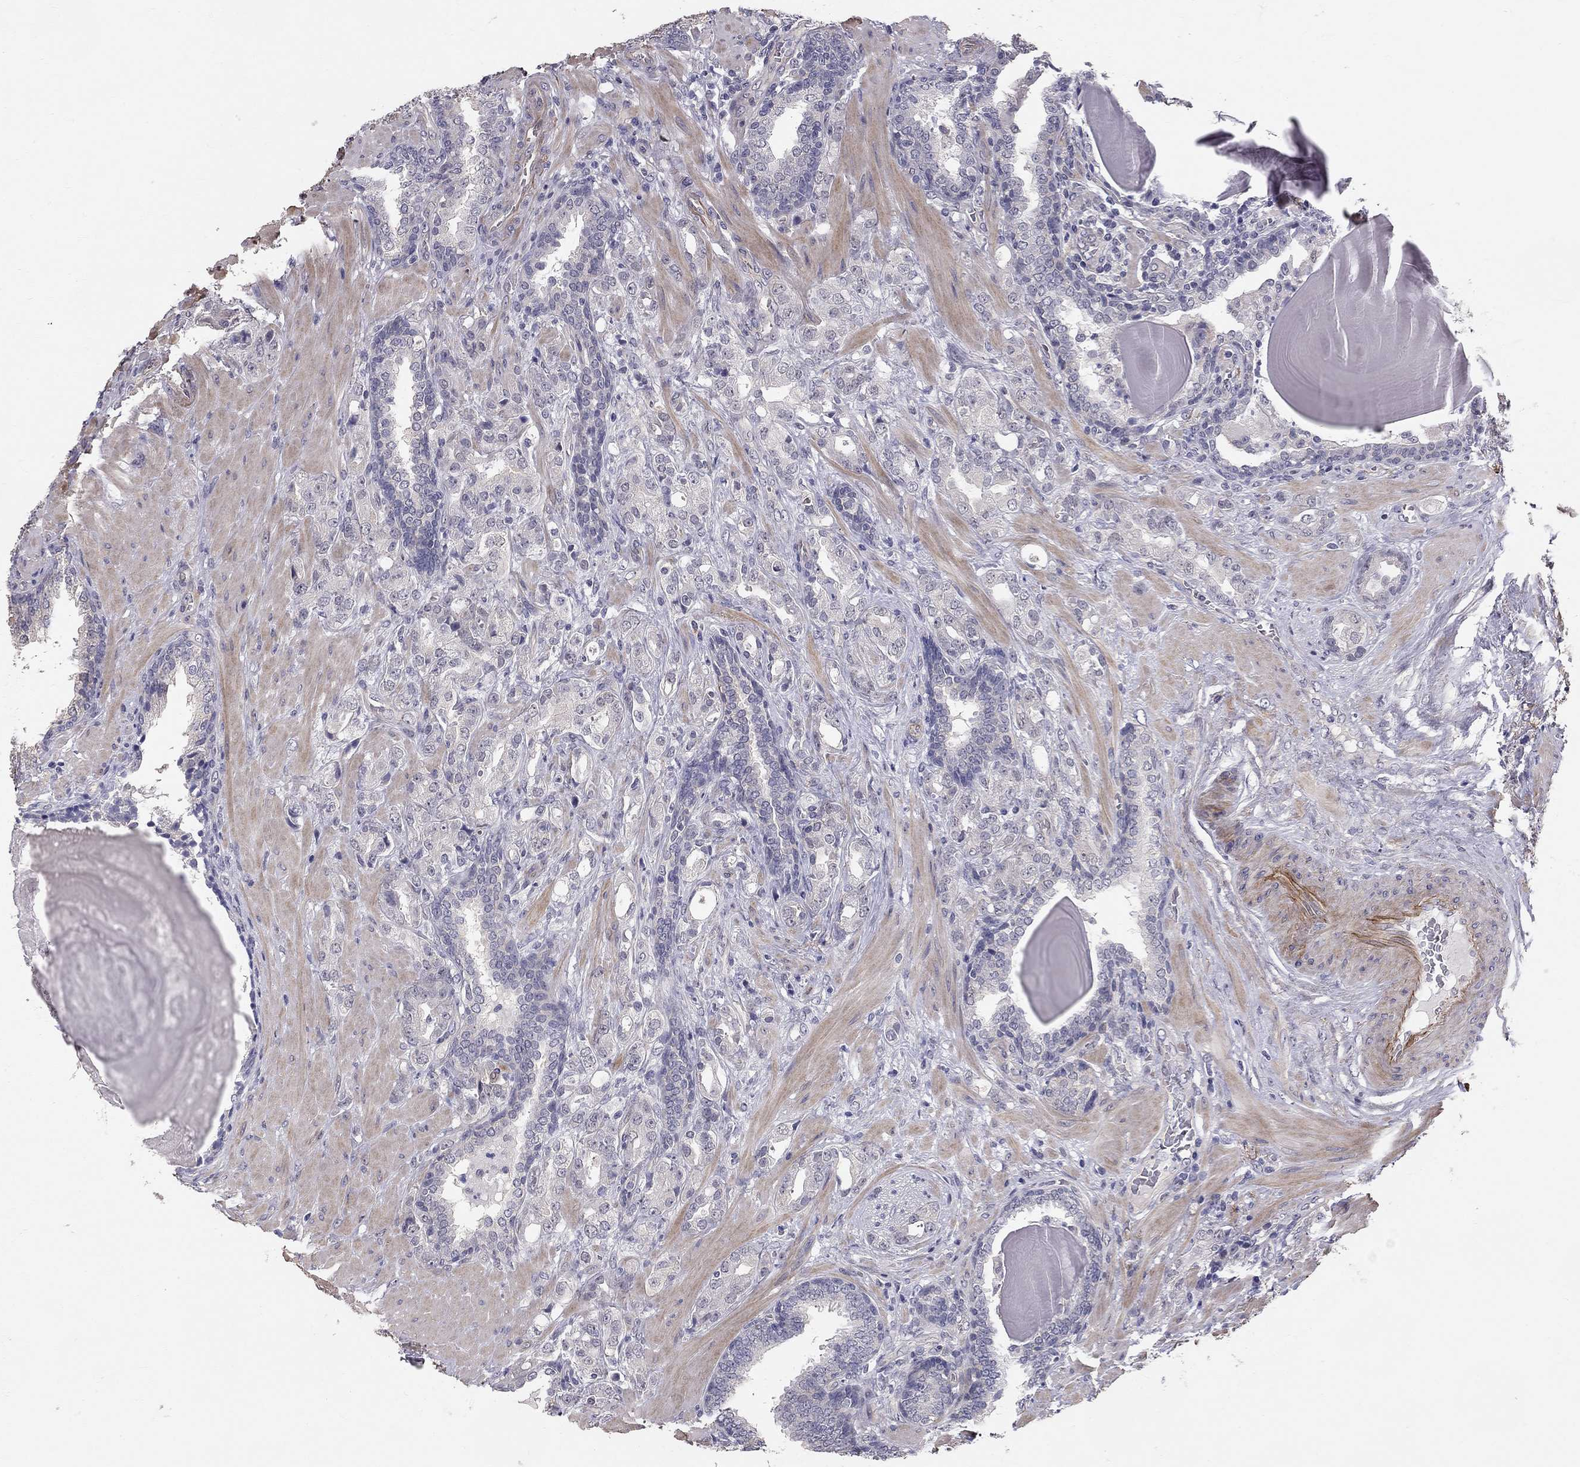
{"staining": {"intensity": "negative", "quantity": "none", "location": "none"}, "tissue": "prostate cancer", "cell_type": "Tumor cells", "image_type": "cancer", "snomed": [{"axis": "morphology", "description": "Adenocarcinoma, NOS"}, {"axis": "topography", "description": "Prostate"}], "caption": "IHC photomicrograph of prostate cancer (adenocarcinoma) stained for a protein (brown), which exhibits no expression in tumor cells. (Immunohistochemistry, brightfield microscopy, high magnification).", "gene": "GJB4", "patient": {"sex": "male", "age": 57}}